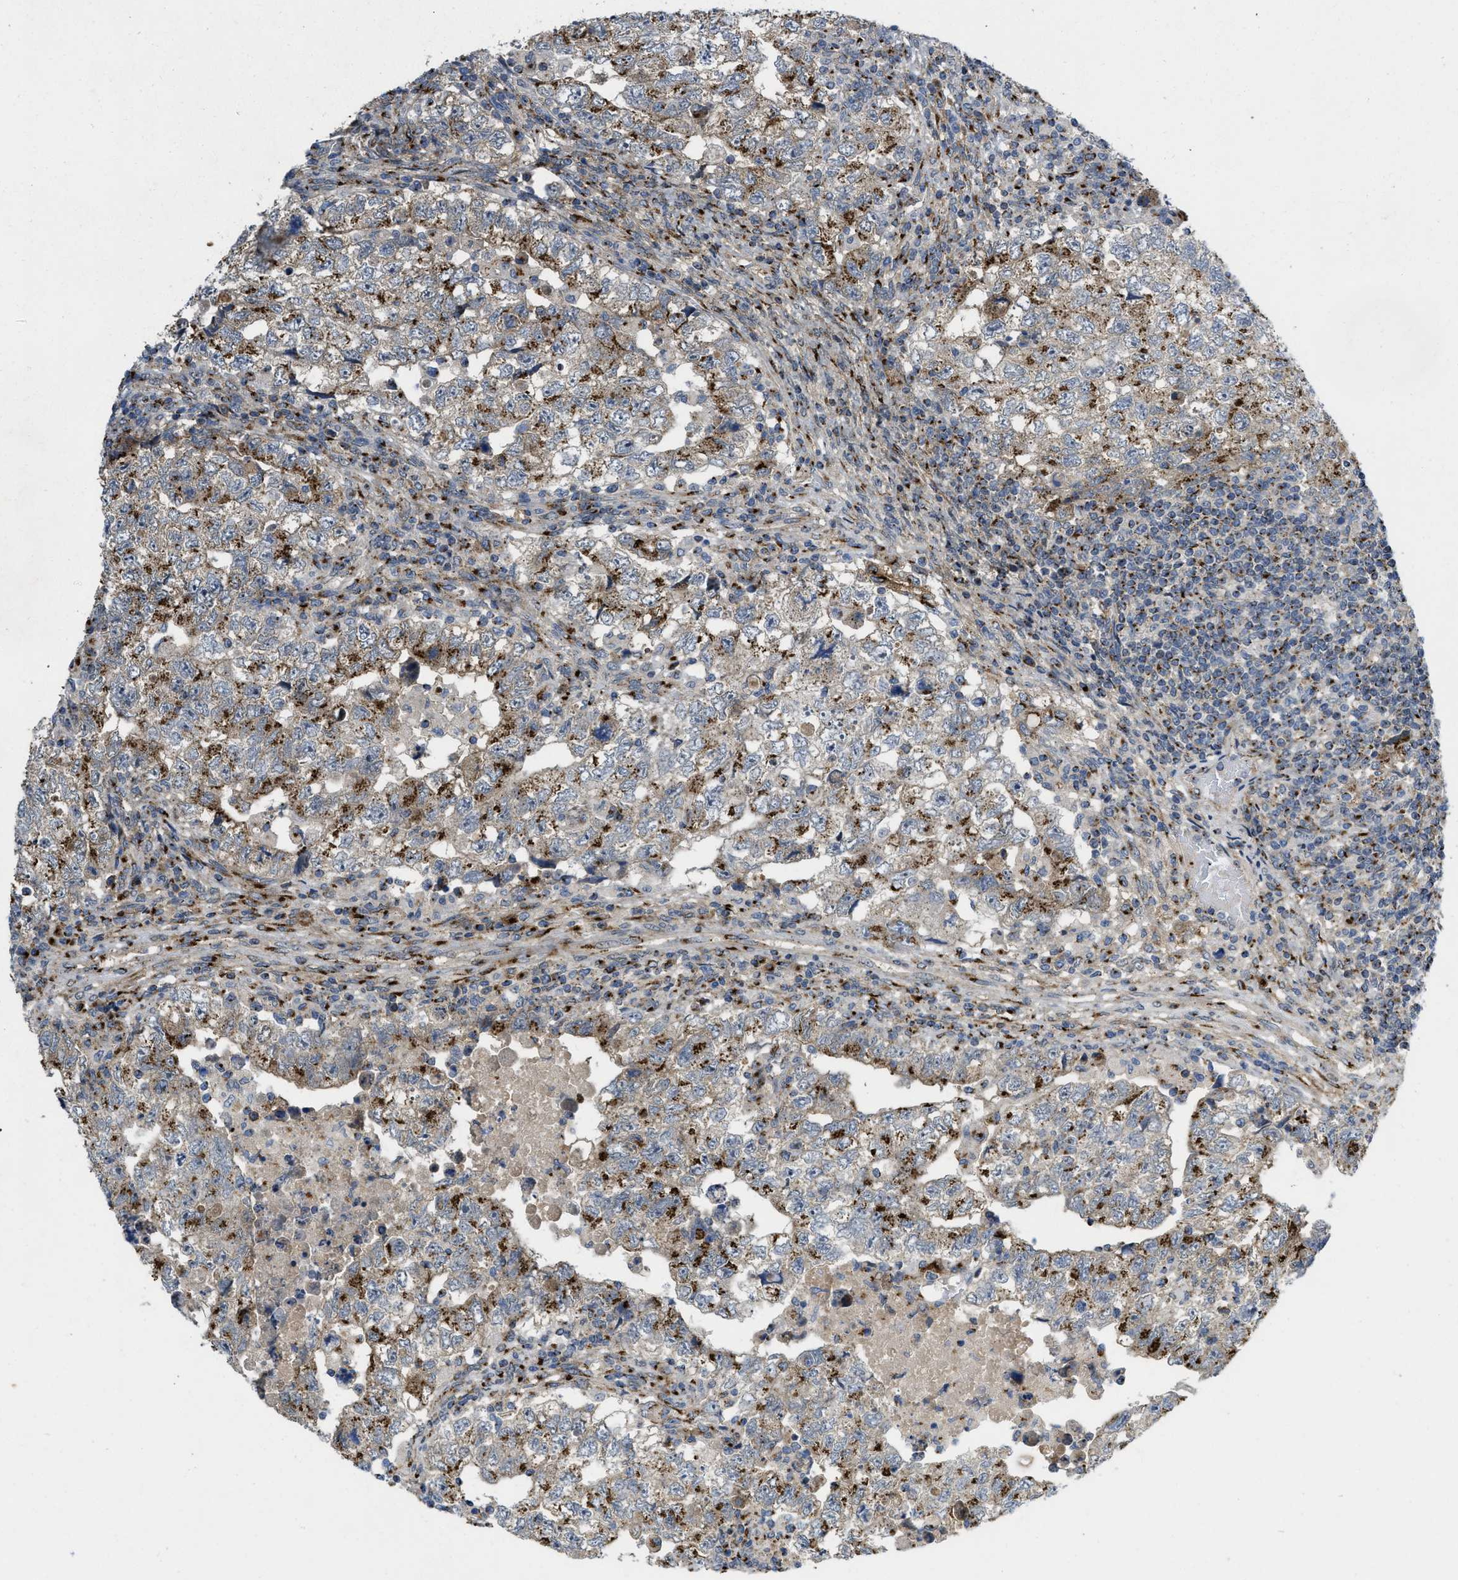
{"staining": {"intensity": "moderate", "quantity": "25%-75%", "location": "cytoplasmic/membranous"}, "tissue": "testis cancer", "cell_type": "Tumor cells", "image_type": "cancer", "snomed": [{"axis": "morphology", "description": "Carcinoma, Embryonal, NOS"}, {"axis": "topography", "description": "Testis"}], "caption": "Testis cancer was stained to show a protein in brown. There is medium levels of moderate cytoplasmic/membranous expression in about 25%-75% of tumor cells. (IHC, brightfield microscopy, high magnification).", "gene": "ZNF70", "patient": {"sex": "male", "age": 36}}